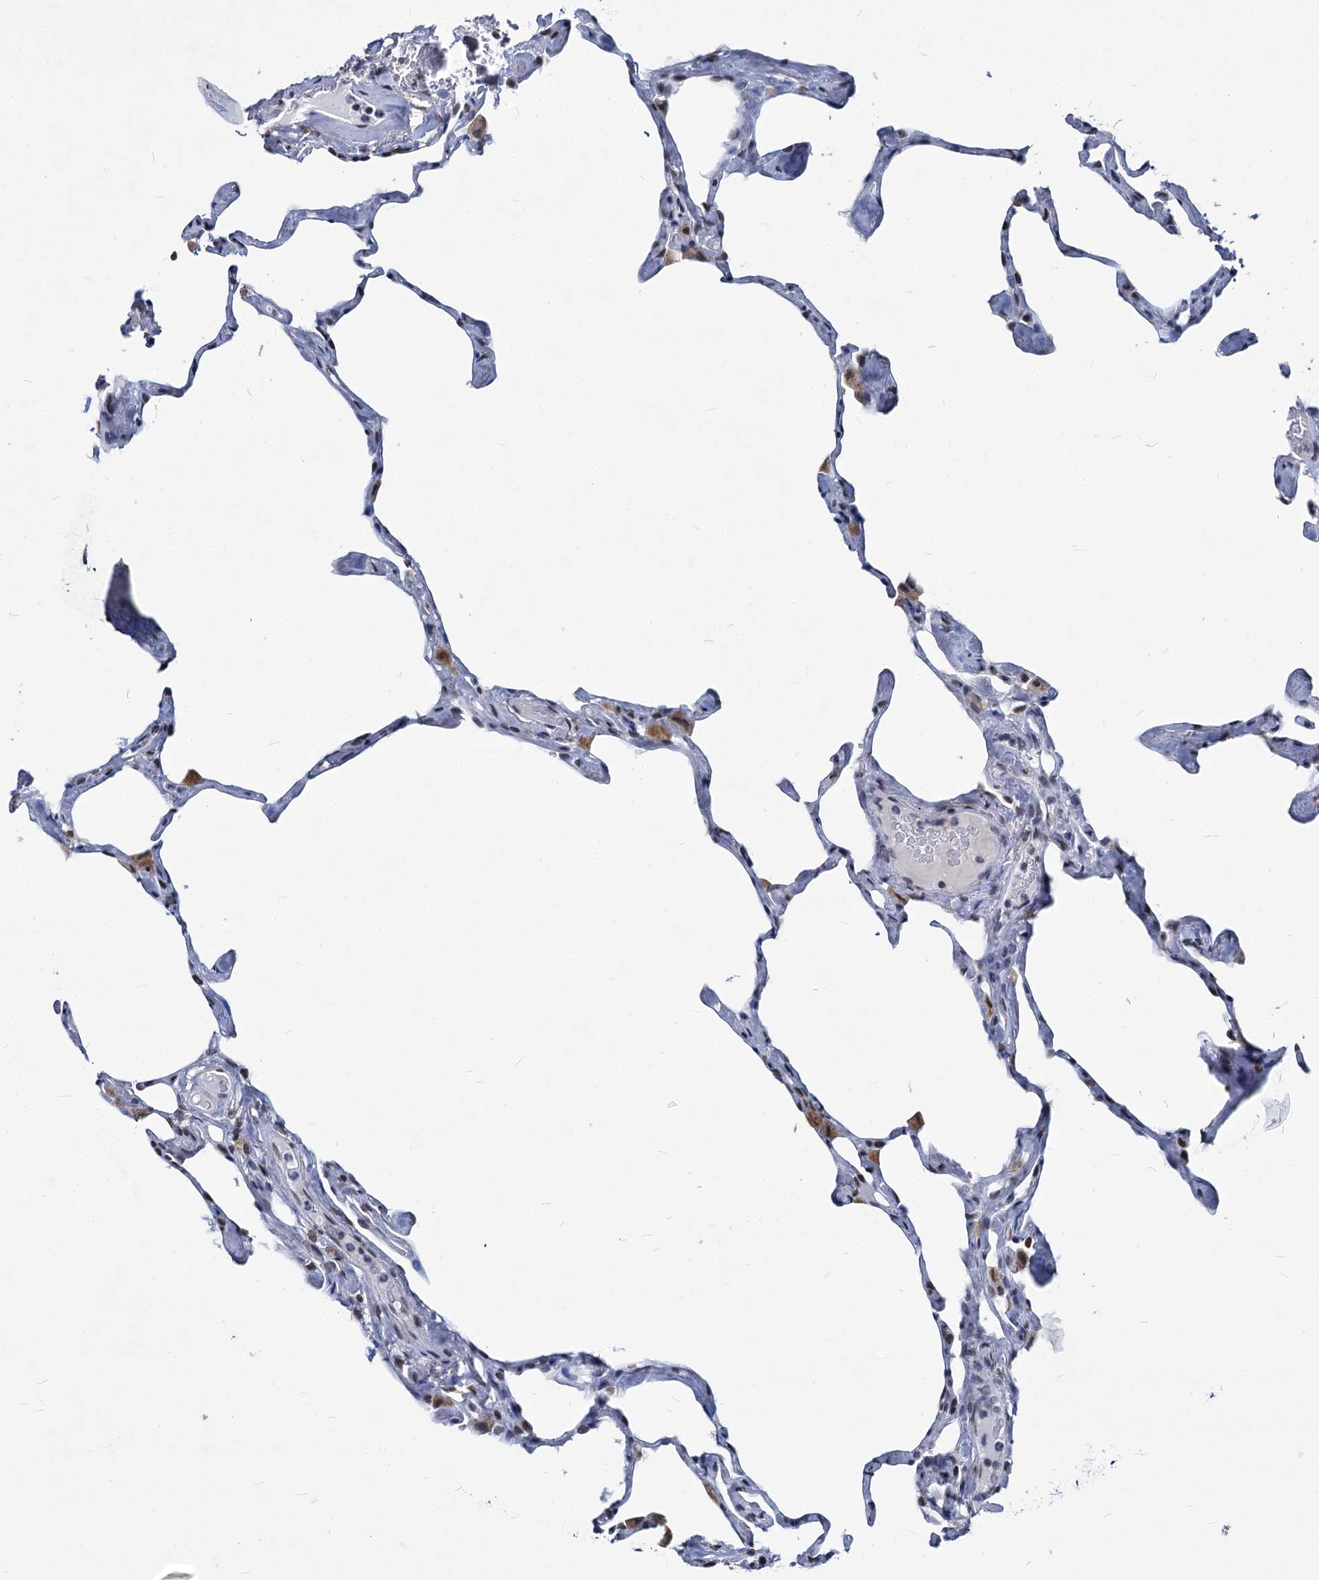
{"staining": {"intensity": "weak", "quantity": "<25%", "location": "nuclear"}, "tissue": "lung", "cell_type": "Alveolar cells", "image_type": "normal", "snomed": [{"axis": "morphology", "description": "Normal tissue, NOS"}, {"axis": "topography", "description": "Lung"}], "caption": "Immunohistochemistry photomicrograph of unremarkable lung: human lung stained with DAB displays no significant protein expression in alveolar cells.", "gene": "PARPBP", "patient": {"sex": "male", "age": 65}}